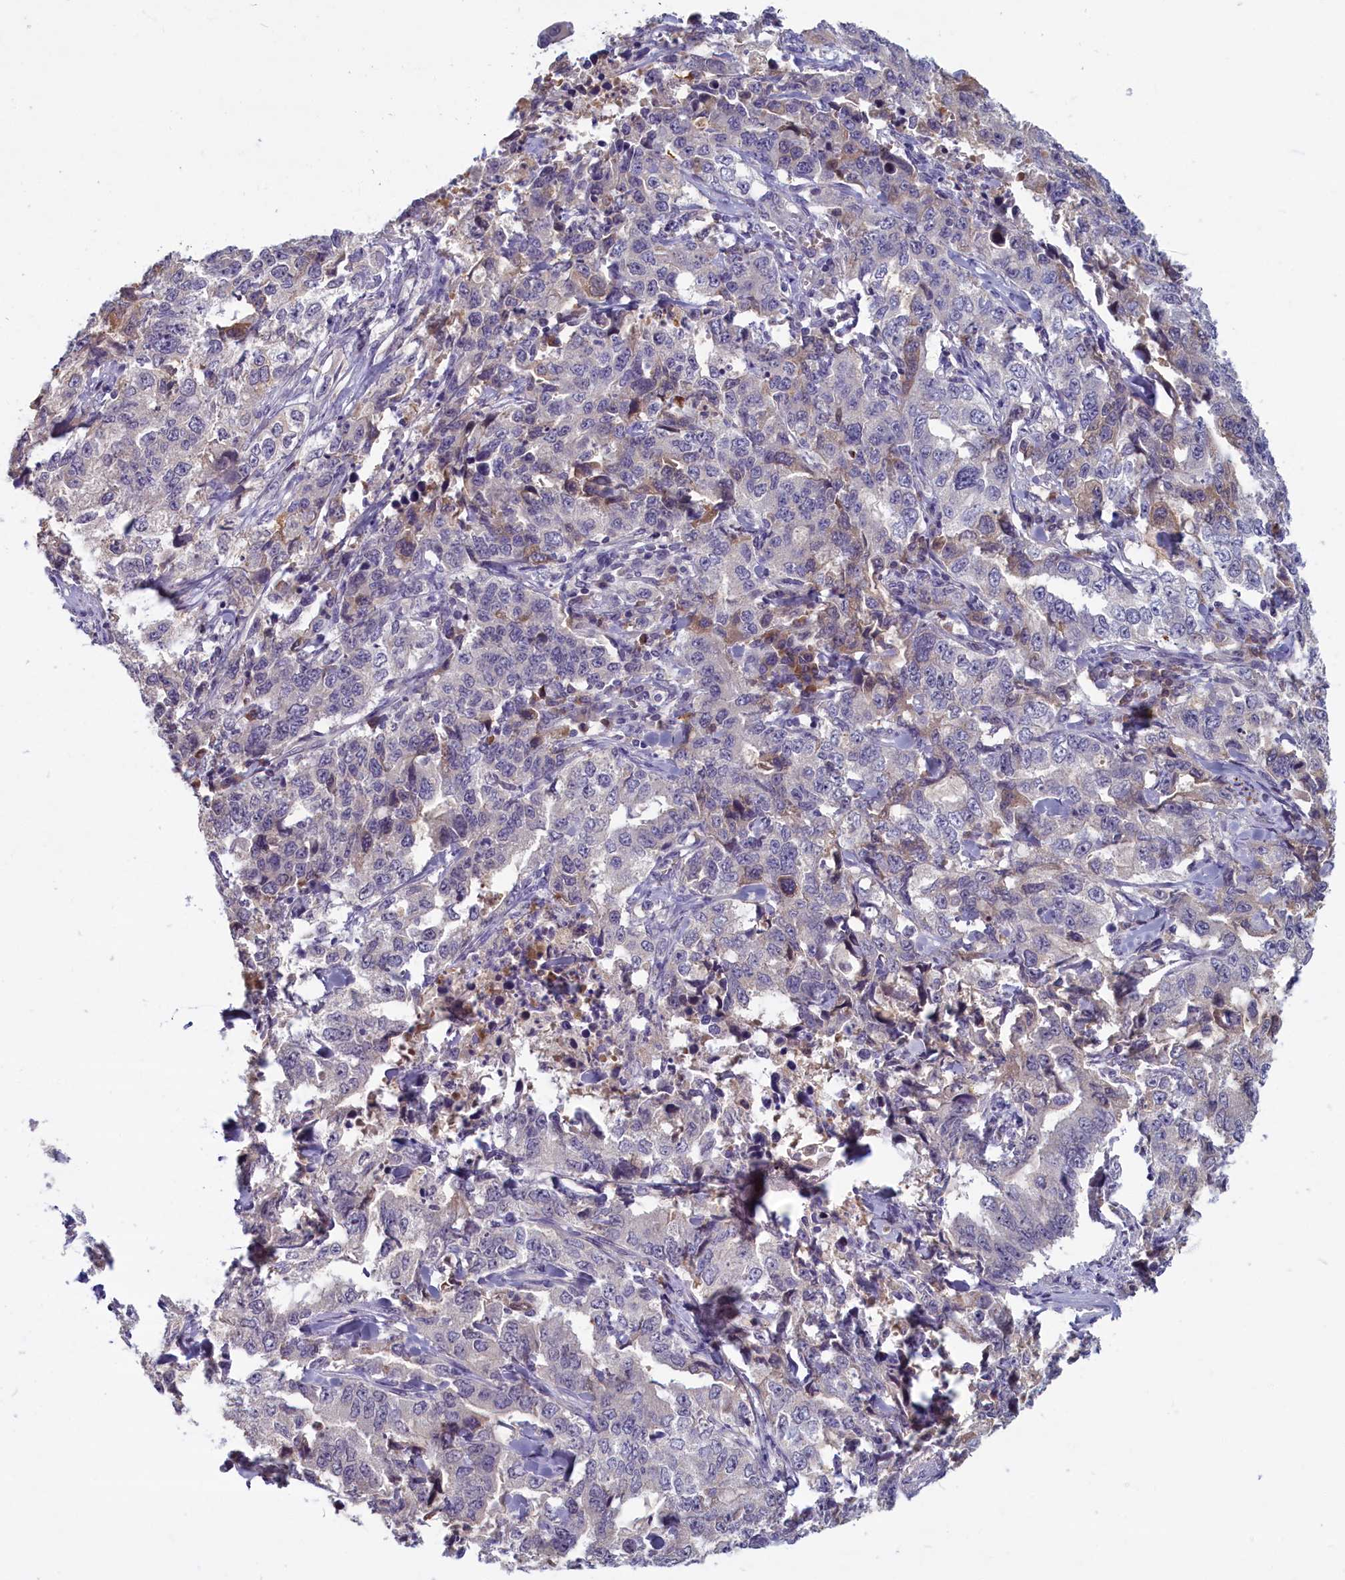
{"staining": {"intensity": "negative", "quantity": "none", "location": "none"}, "tissue": "lung cancer", "cell_type": "Tumor cells", "image_type": "cancer", "snomed": [{"axis": "morphology", "description": "Adenocarcinoma, NOS"}, {"axis": "topography", "description": "Lung"}], "caption": "High magnification brightfield microscopy of lung cancer stained with DAB (brown) and counterstained with hematoxylin (blue): tumor cells show no significant expression.", "gene": "SV2C", "patient": {"sex": "female", "age": 51}}